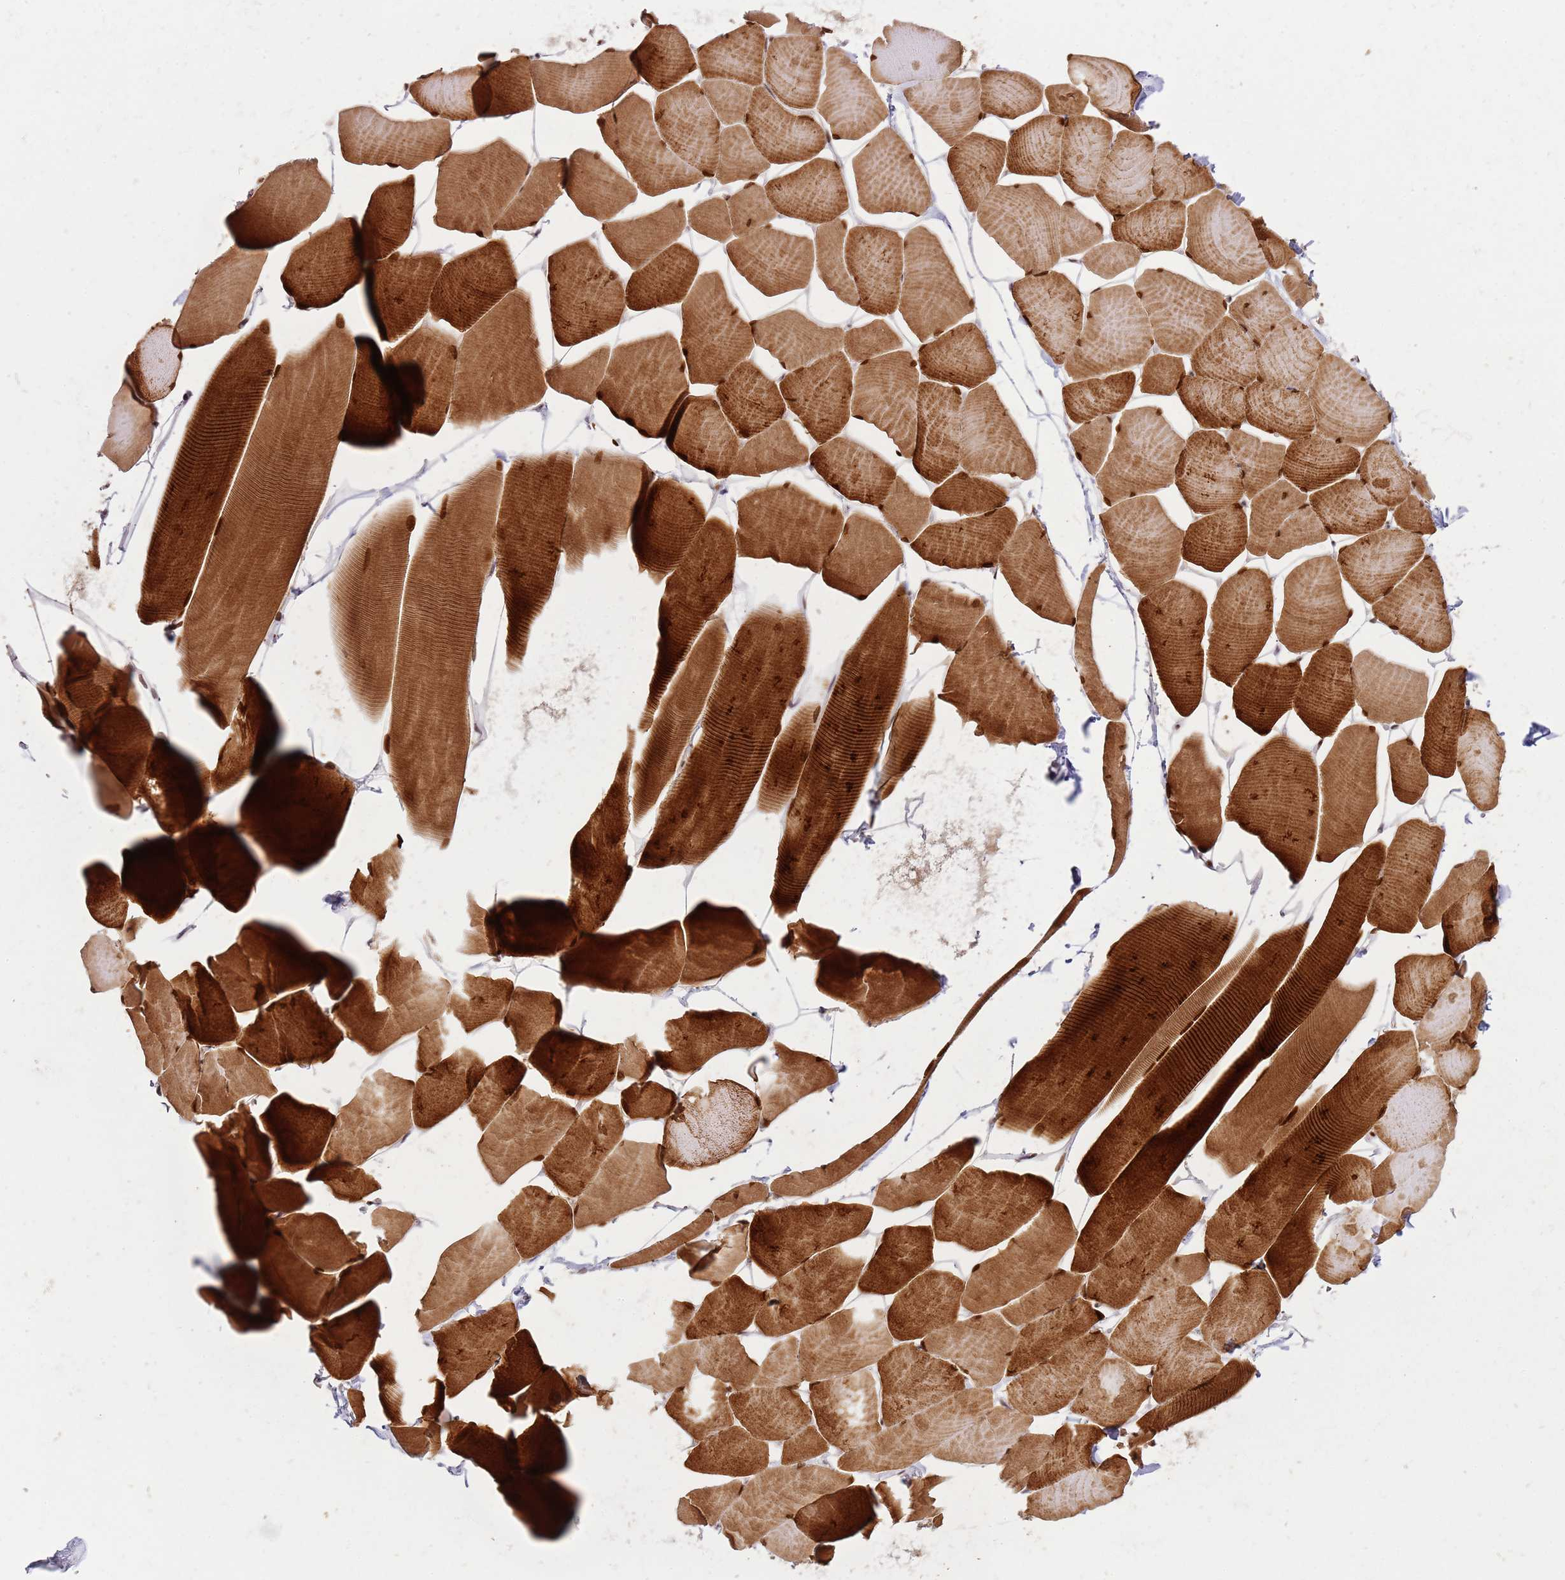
{"staining": {"intensity": "moderate", "quantity": ">75%", "location": "cytoplasmic/membranous,nuclear"}, "tissue": "skeletal muscle", "cell_type": "Myocytes", "image_type": "normal", "snomed": [{"axis": "morphology", "description": "Normal tissue, NOS"}, {"axis": "topography", "description": "Skeletal muscle"}], "caption": "Immunohistochemistry (IHC) of benign skeletal muscle reveals medium levels of moderate cytoplasmic/membranous,nuclear positivity in about >75% of myocytes.", "gene": "PHC2", "patient": {"sex": "male", "age": 25}}